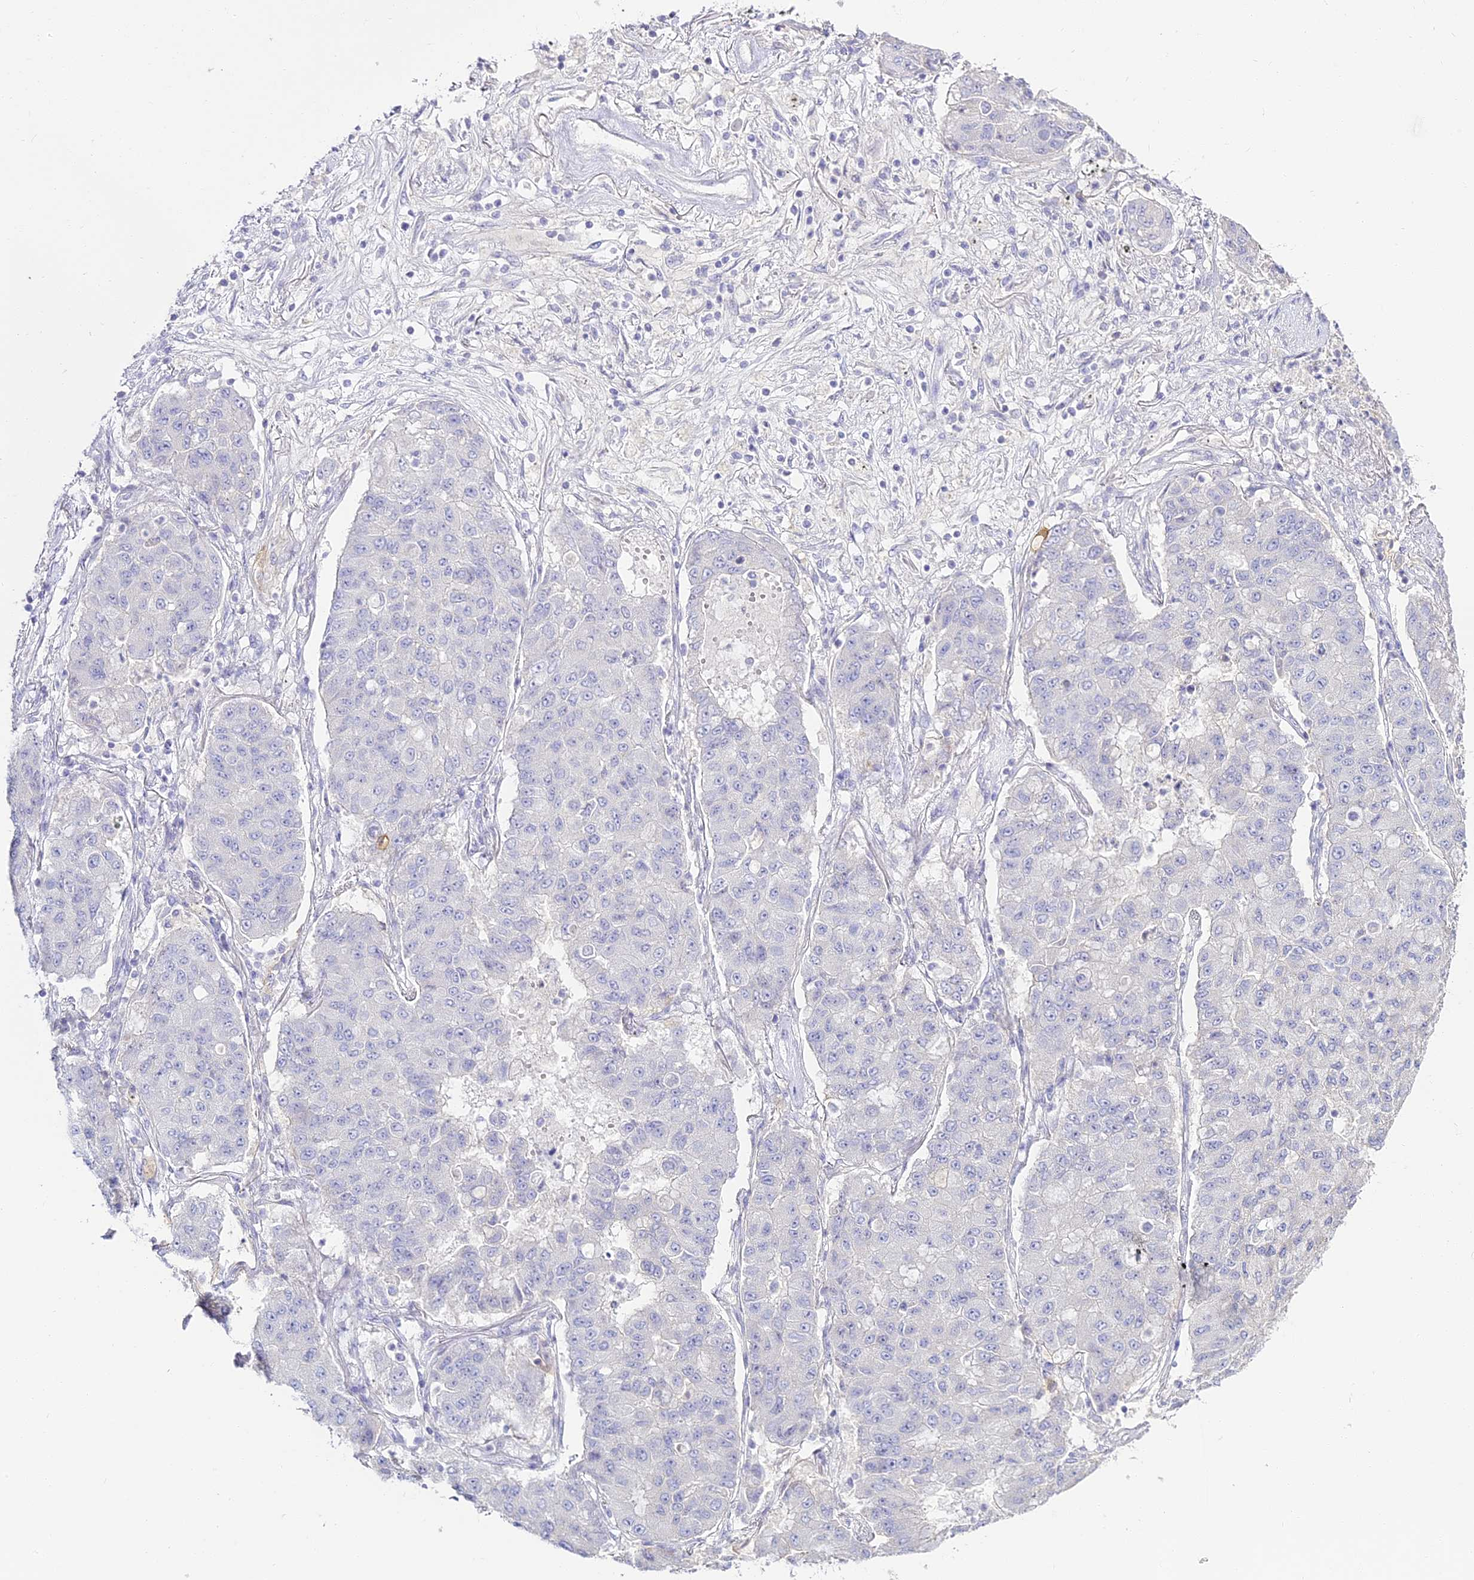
{"staining": {"intensity": "negative", "quantity": "none", "location": "none"}, "tissue": "lung cancer", "cell_type": "Tumor cells", "image_type": "cancer", "snomed": [{"axis": "morphology", "description": "Squamous cell carcinoma, NOS"}, {"axis": "topography", "description": "Lung"}], "caption": "Immunohistochemical staining of lung cancer shows no significant expression in tumor cells.", "gene": "ALPG", "patient": {"sex": "male", "age": 74}}